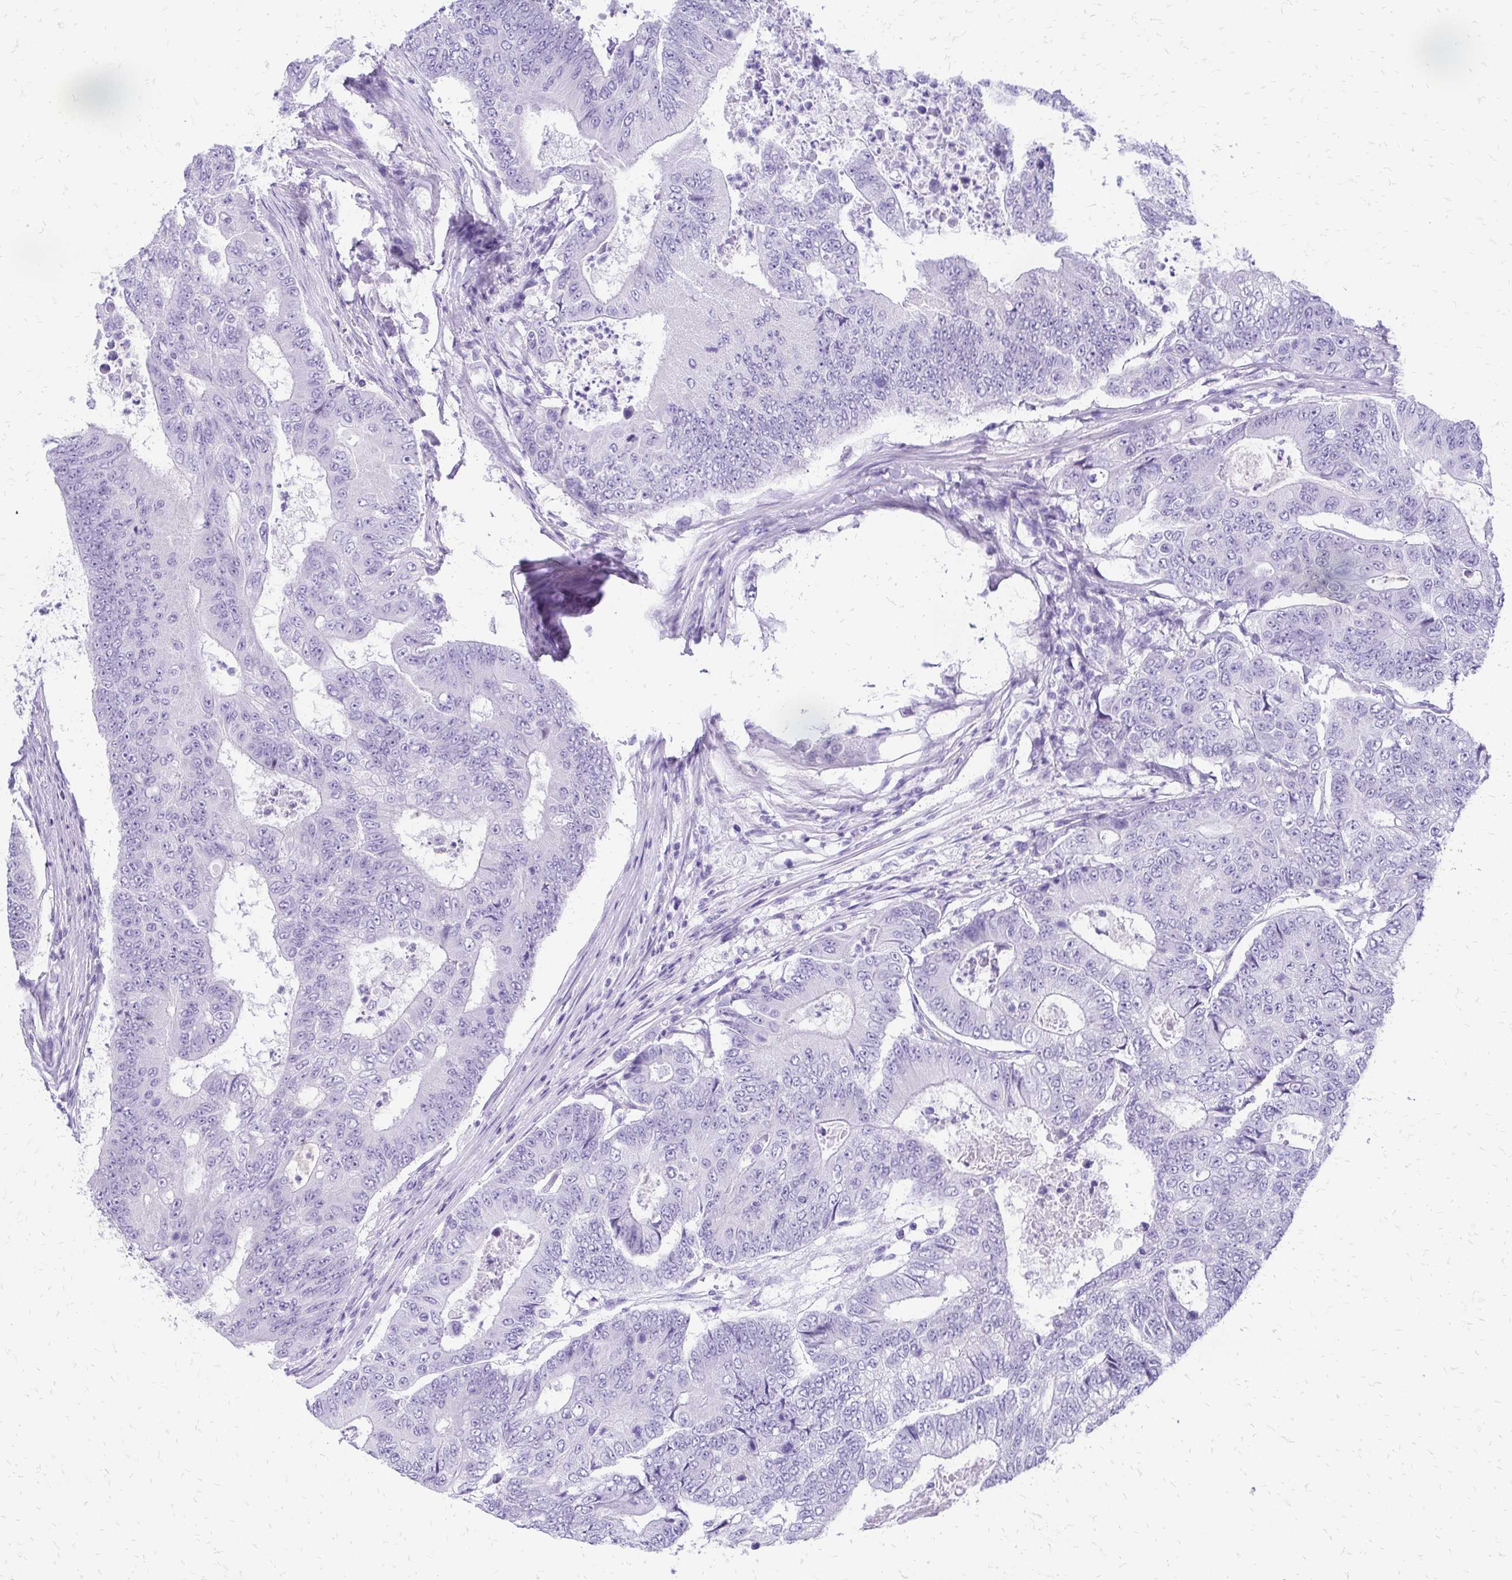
{"staining": {"intensity": "negative", "quantity": "none", "location": "none"}, "tissue": "colorectal cancer", "cell_type": "Tumor cells", "image_type": "cancer", "snomed": [{"axis": "morphology", "description": "Adenocarcinoma, NOS"}, {"axis": "topography", "description": "Colon"}], "caption": "IHC image of human adenocarcinoma (colorectal) stained for a protein (brown), which demonstrates no expression in tumor cells.", "gene": "SLC32A1", "patient": {"sex": "female", "age": 48}}